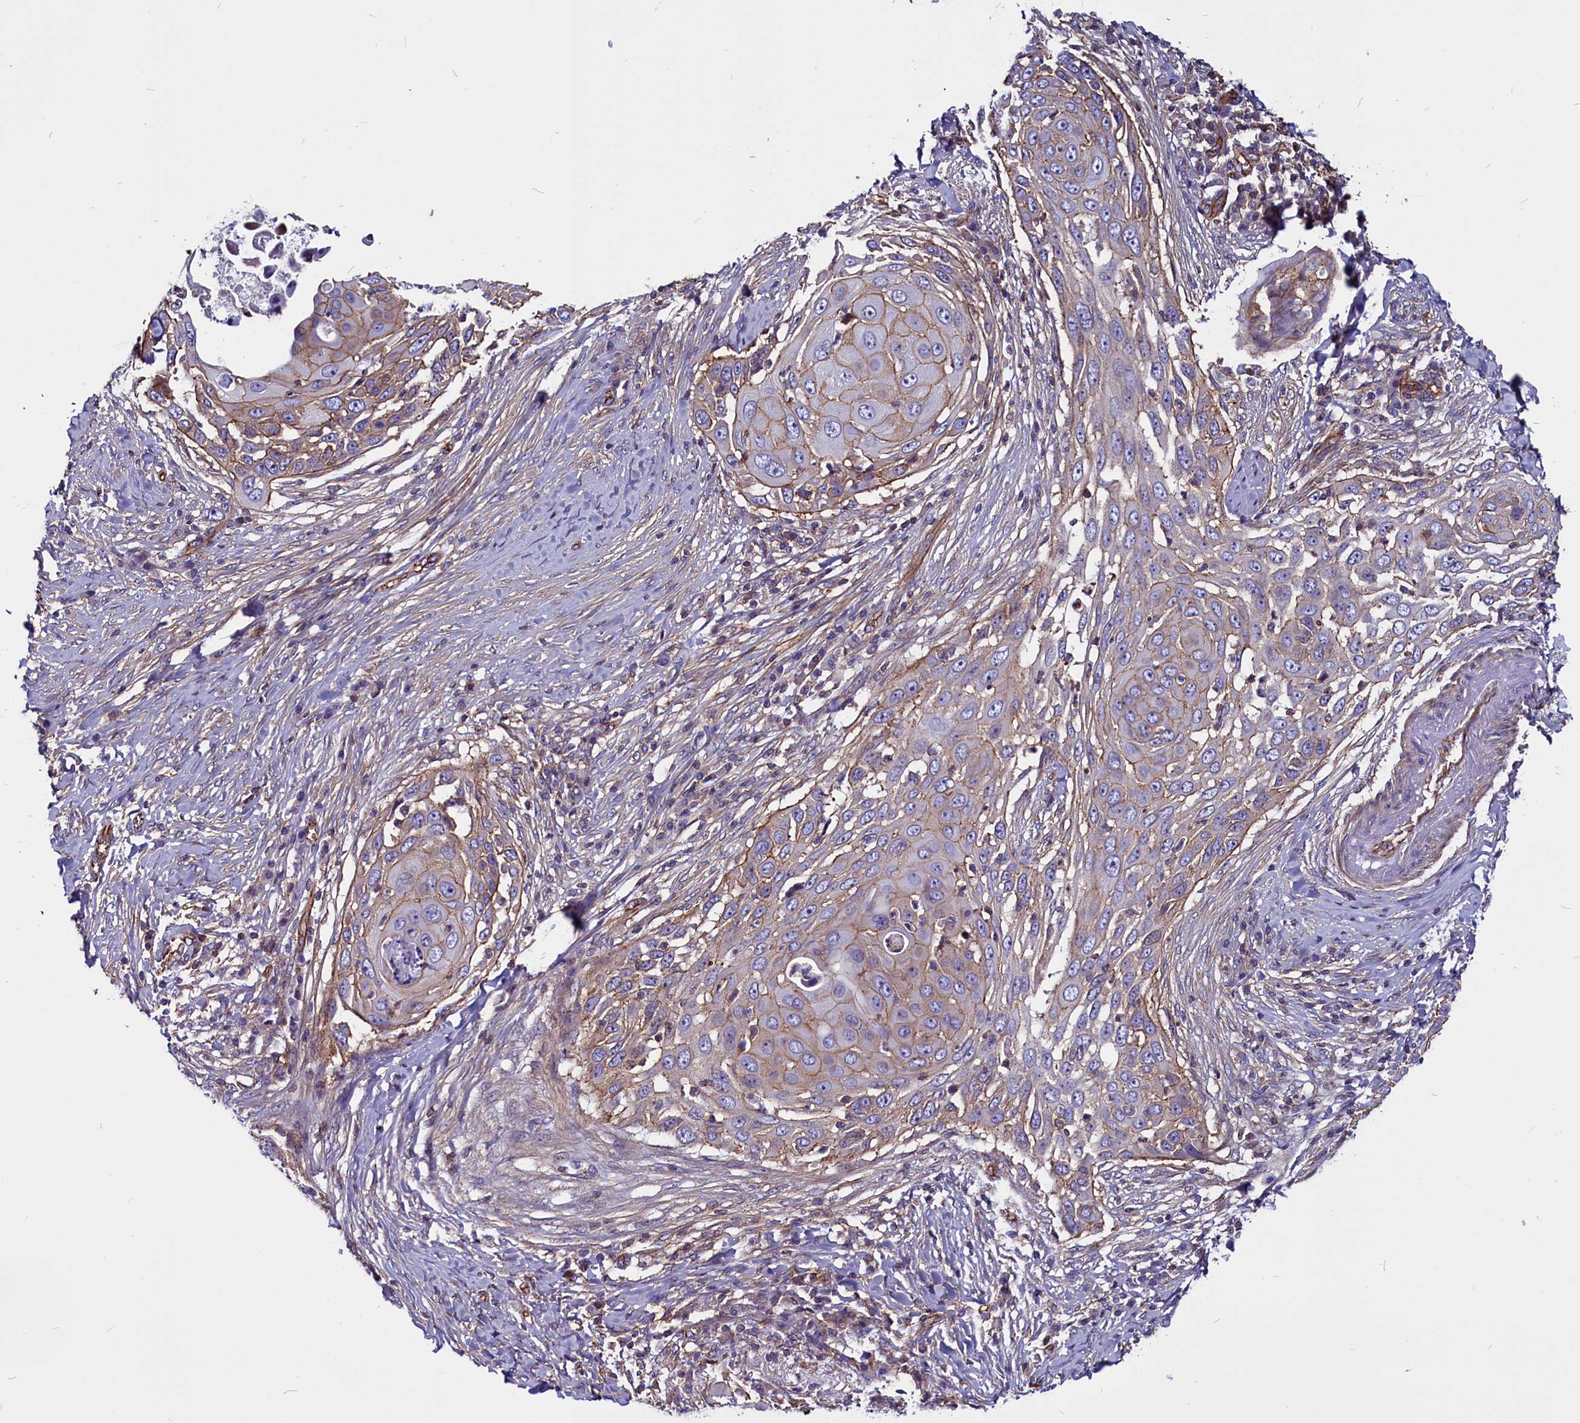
{"staining": {"intensity": "weak", "quantity": "25%-75%", "location": "cytoplasmic/membranous"}, "tissue": "skin cancer", "cell_type": "Tumor cells", "image_type": "cancer", "snomed": [{"axis": "morphology", "description": "Squamous cell carcinoma, NOS"}, {"axis": "topography", "description": "Skin"}], "caption": "Weak cytoplasmic/membranous expression is seen in approximately 25%-75% of tumor cells in skin squamous cell carcinoma.", "gene": "ZNF749", "patient": {"sex": "female", "age": 44}}